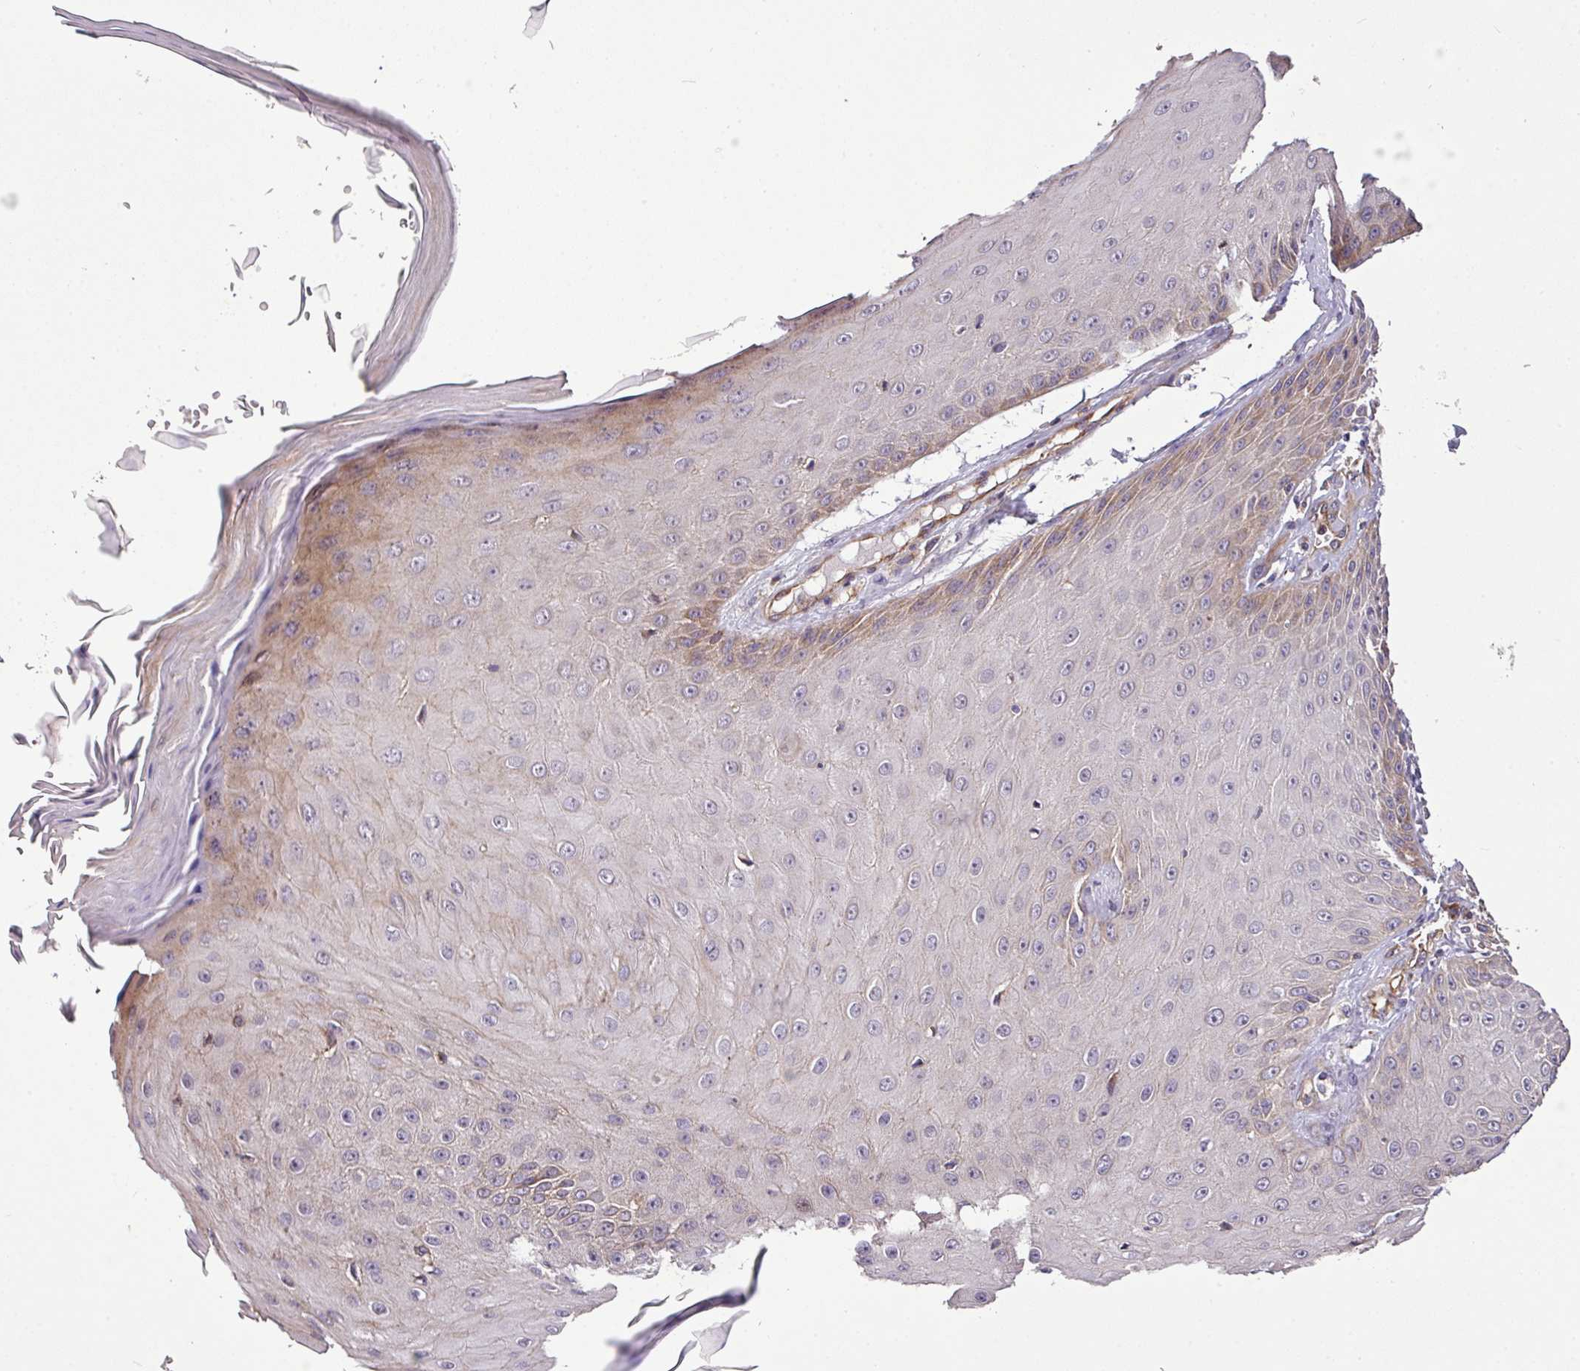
{"staining": {"intensity": "moderate", "quantity": "<25%", "location": "cytoplasmic/membranous"}, "tissue": "skin cancer", "cell_type": "Tumor cells", "image_type": "cancer", "snomed": [{"axis": "morphology", "description": "Squamous cell carcinoma, NOS"}, {"axis": "topography", "description": "Skin"}], "caption": "Immunohistochemical staining of skin squamous cell carcinoma demonstrates moderate cytoplasmic/membranous protein positivity in approximately <25% of tumor cells.", "gene": "CASS4", "patient": {"sex": "male", "age": 74}}